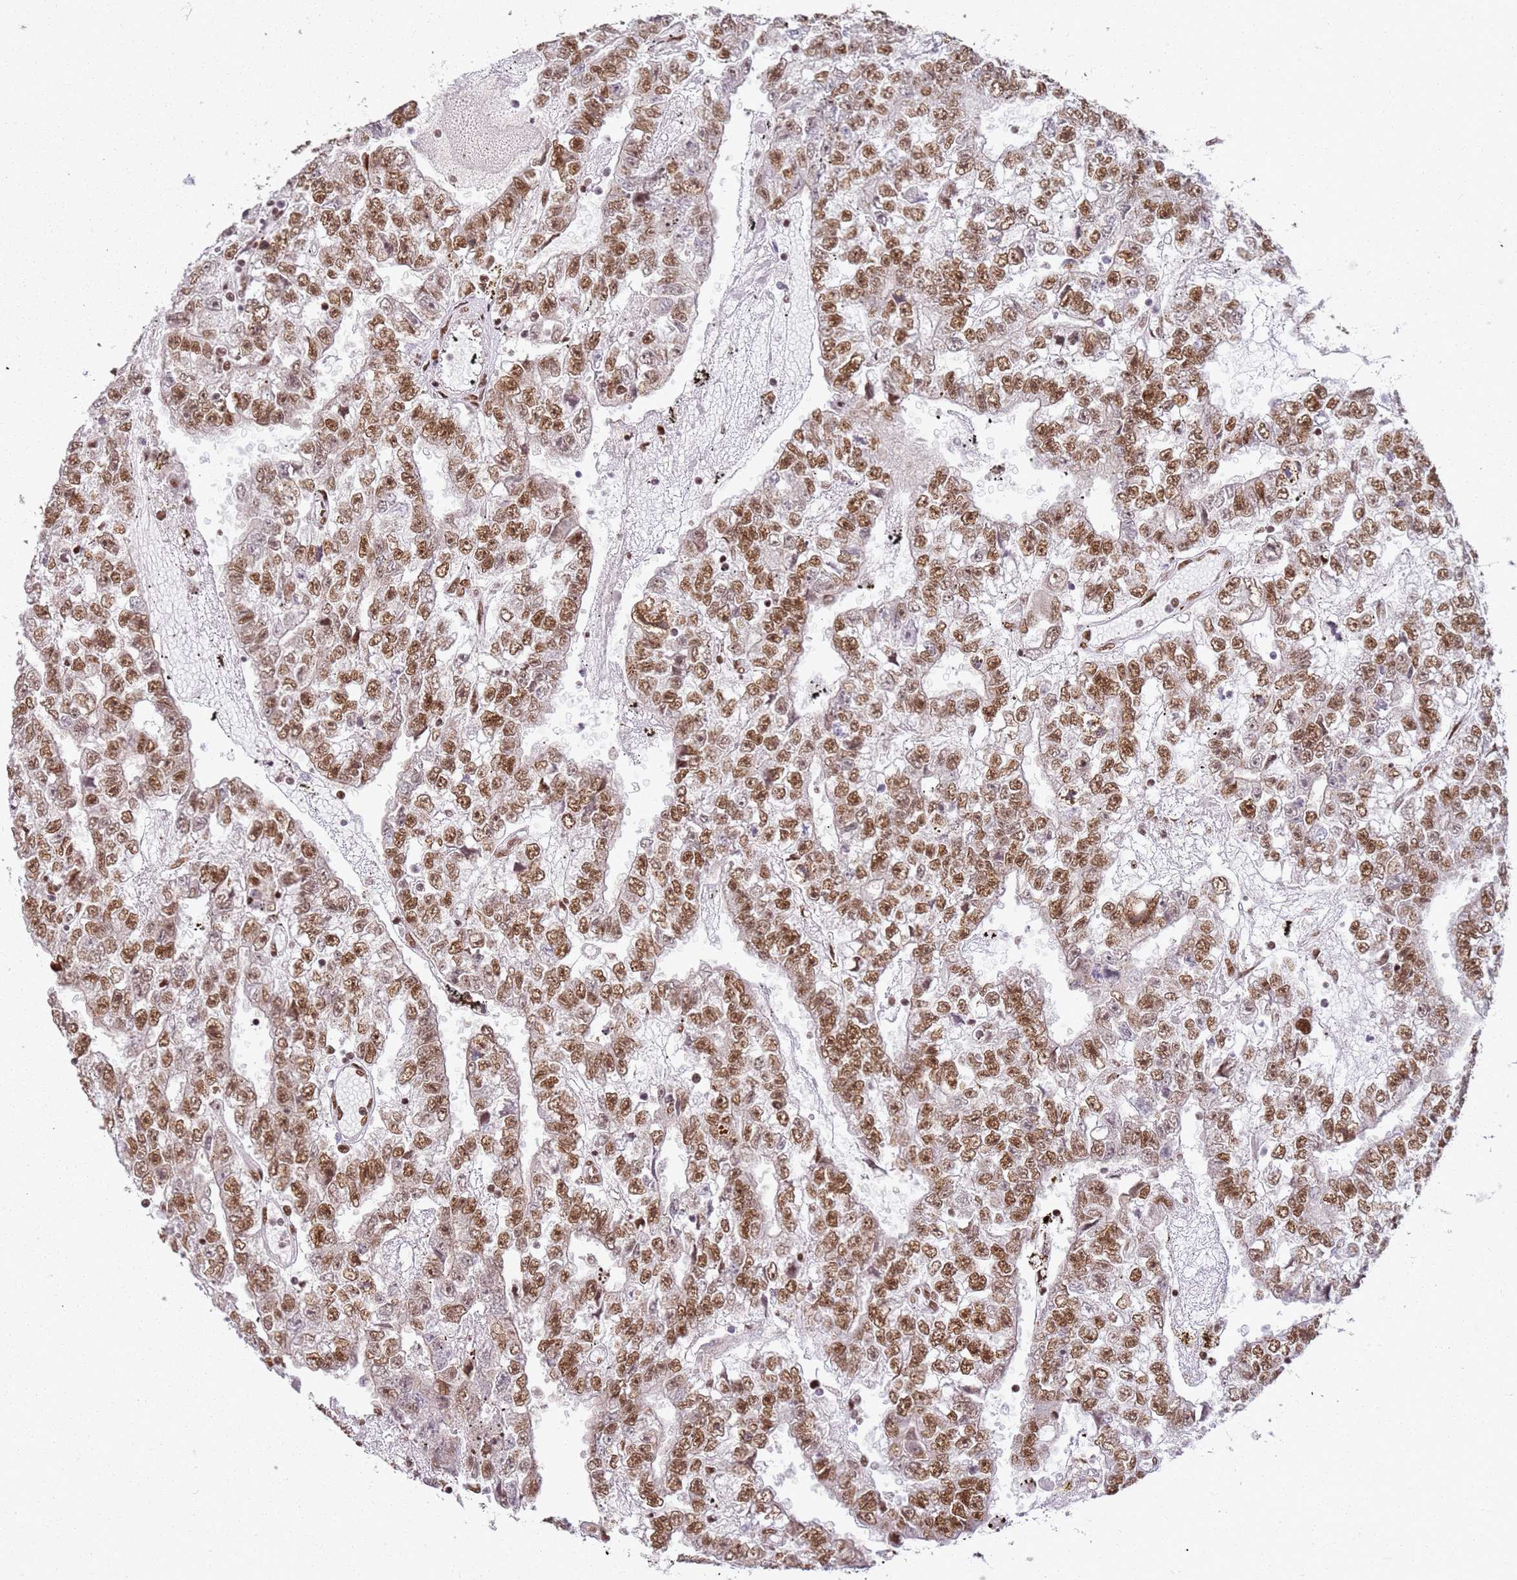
{"staining": {"intensity": "moderate", "quantity": ">75%", "location": "nuclear"}, "tissue": "testis cancer", "cell_type": "Tumor cells", "image_type": "cancer", "snomed": [{"axis": "morphology", "description": "Carcinoma, Embryonal, NOS"}, {"axis": "topography", "description": "Testis"}], "caption": "Immunohistochemical staining of testis cancer (embryonal carcinoma) reveals medium levels of moderate nuclear protein staining in about >75% of tumor cells.", "gene": "TENT4A", "patient": {"sex": "male", "age": 25}}